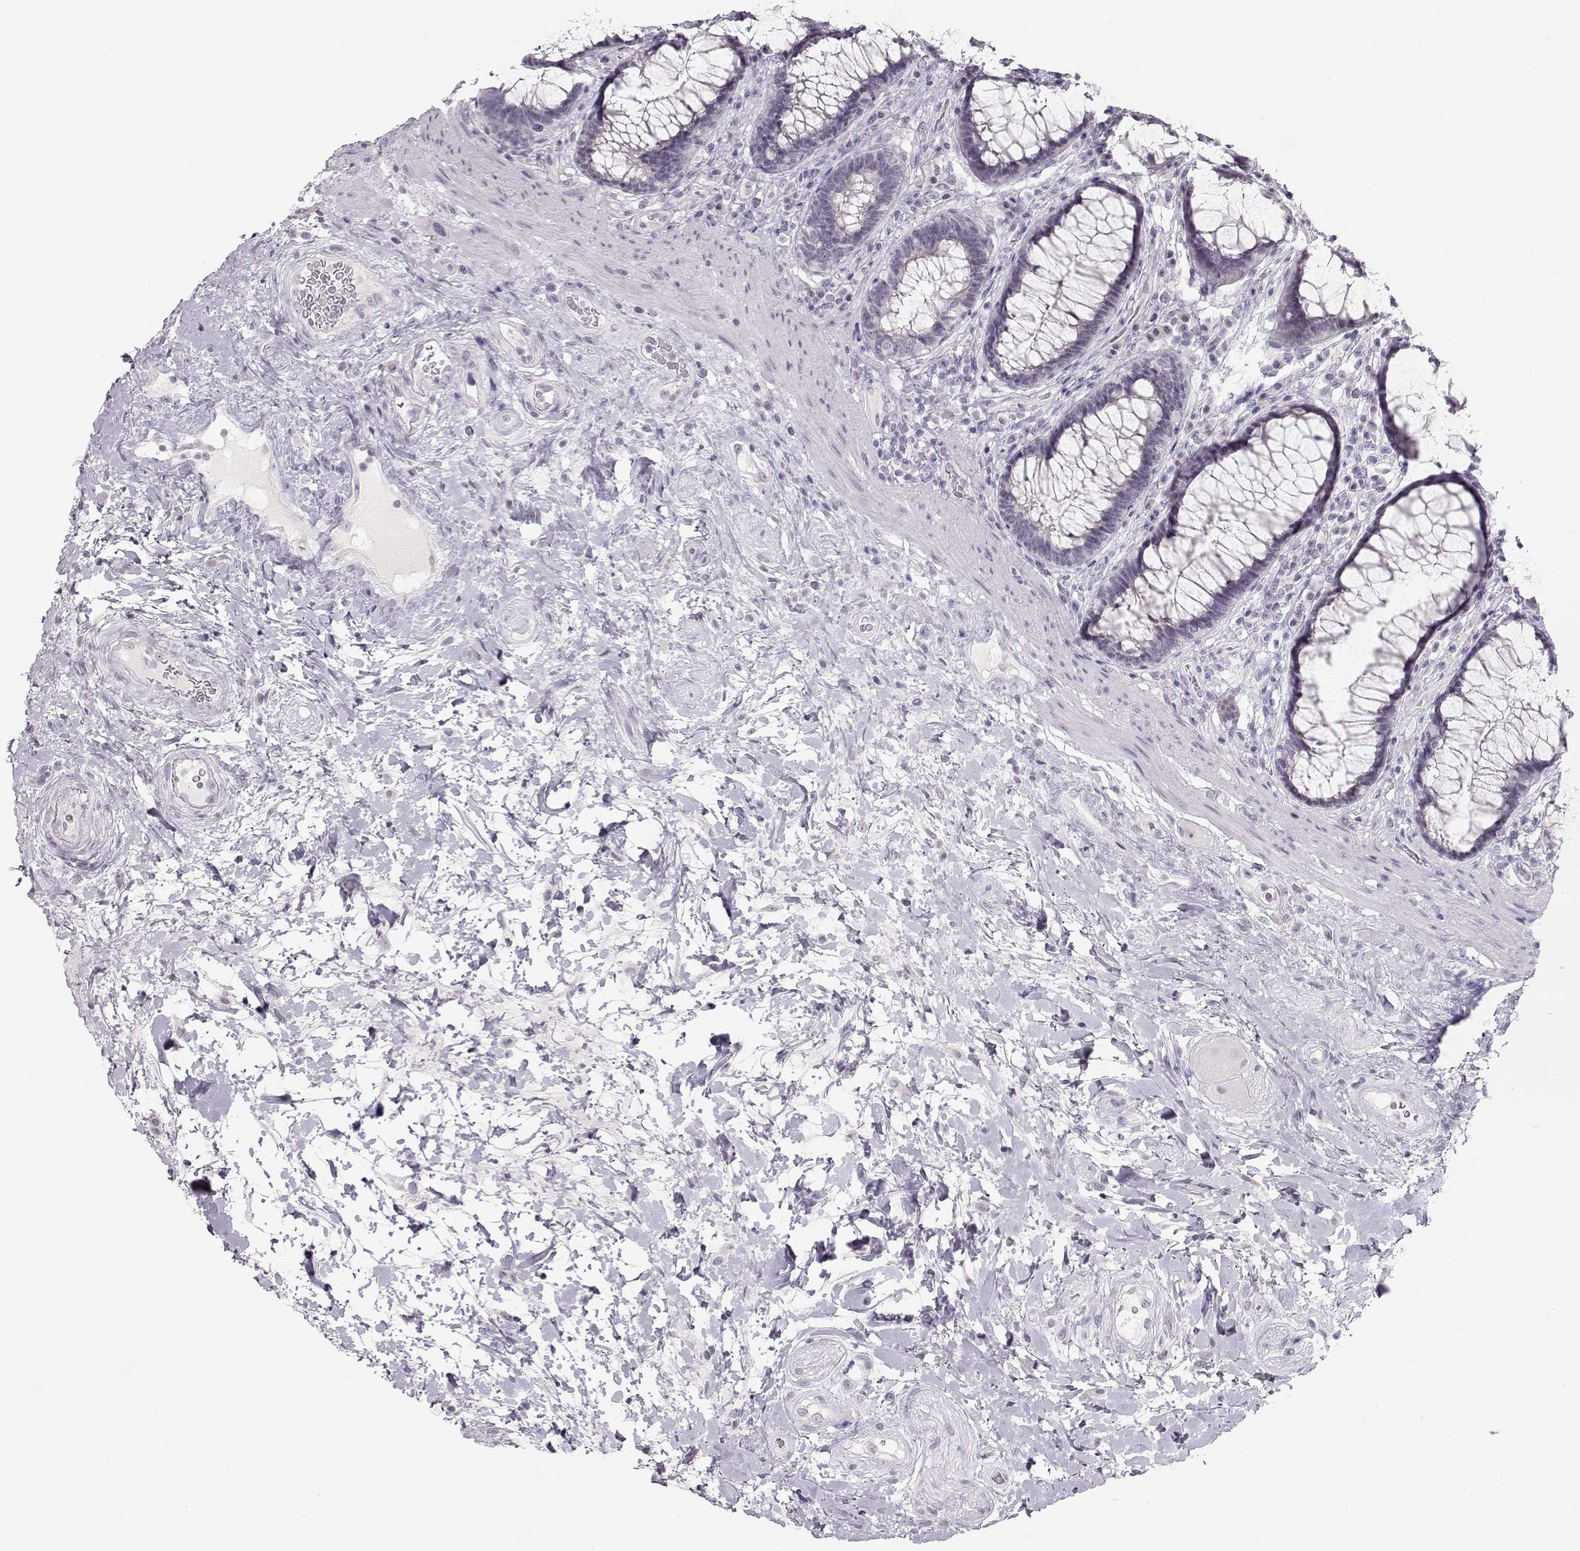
{"staining": {"intensity": "negative", "quantity": "none", "location": "none"}, "tissue": "rectum", "cell_type": "Glandular cells", "image_type": "normal", "snomed": [{"axis": "morphology", "description": "Normal tissue, NOS"}, {"axis": "topography", "description": "Rectum"}], "caption": "IHC micrograph of normal human rectum stained for a protein (brown), which exhibits no positivity in glandular cells.", "gene": "IMPG1", "patient": {"sex": "male", "age": 72}}